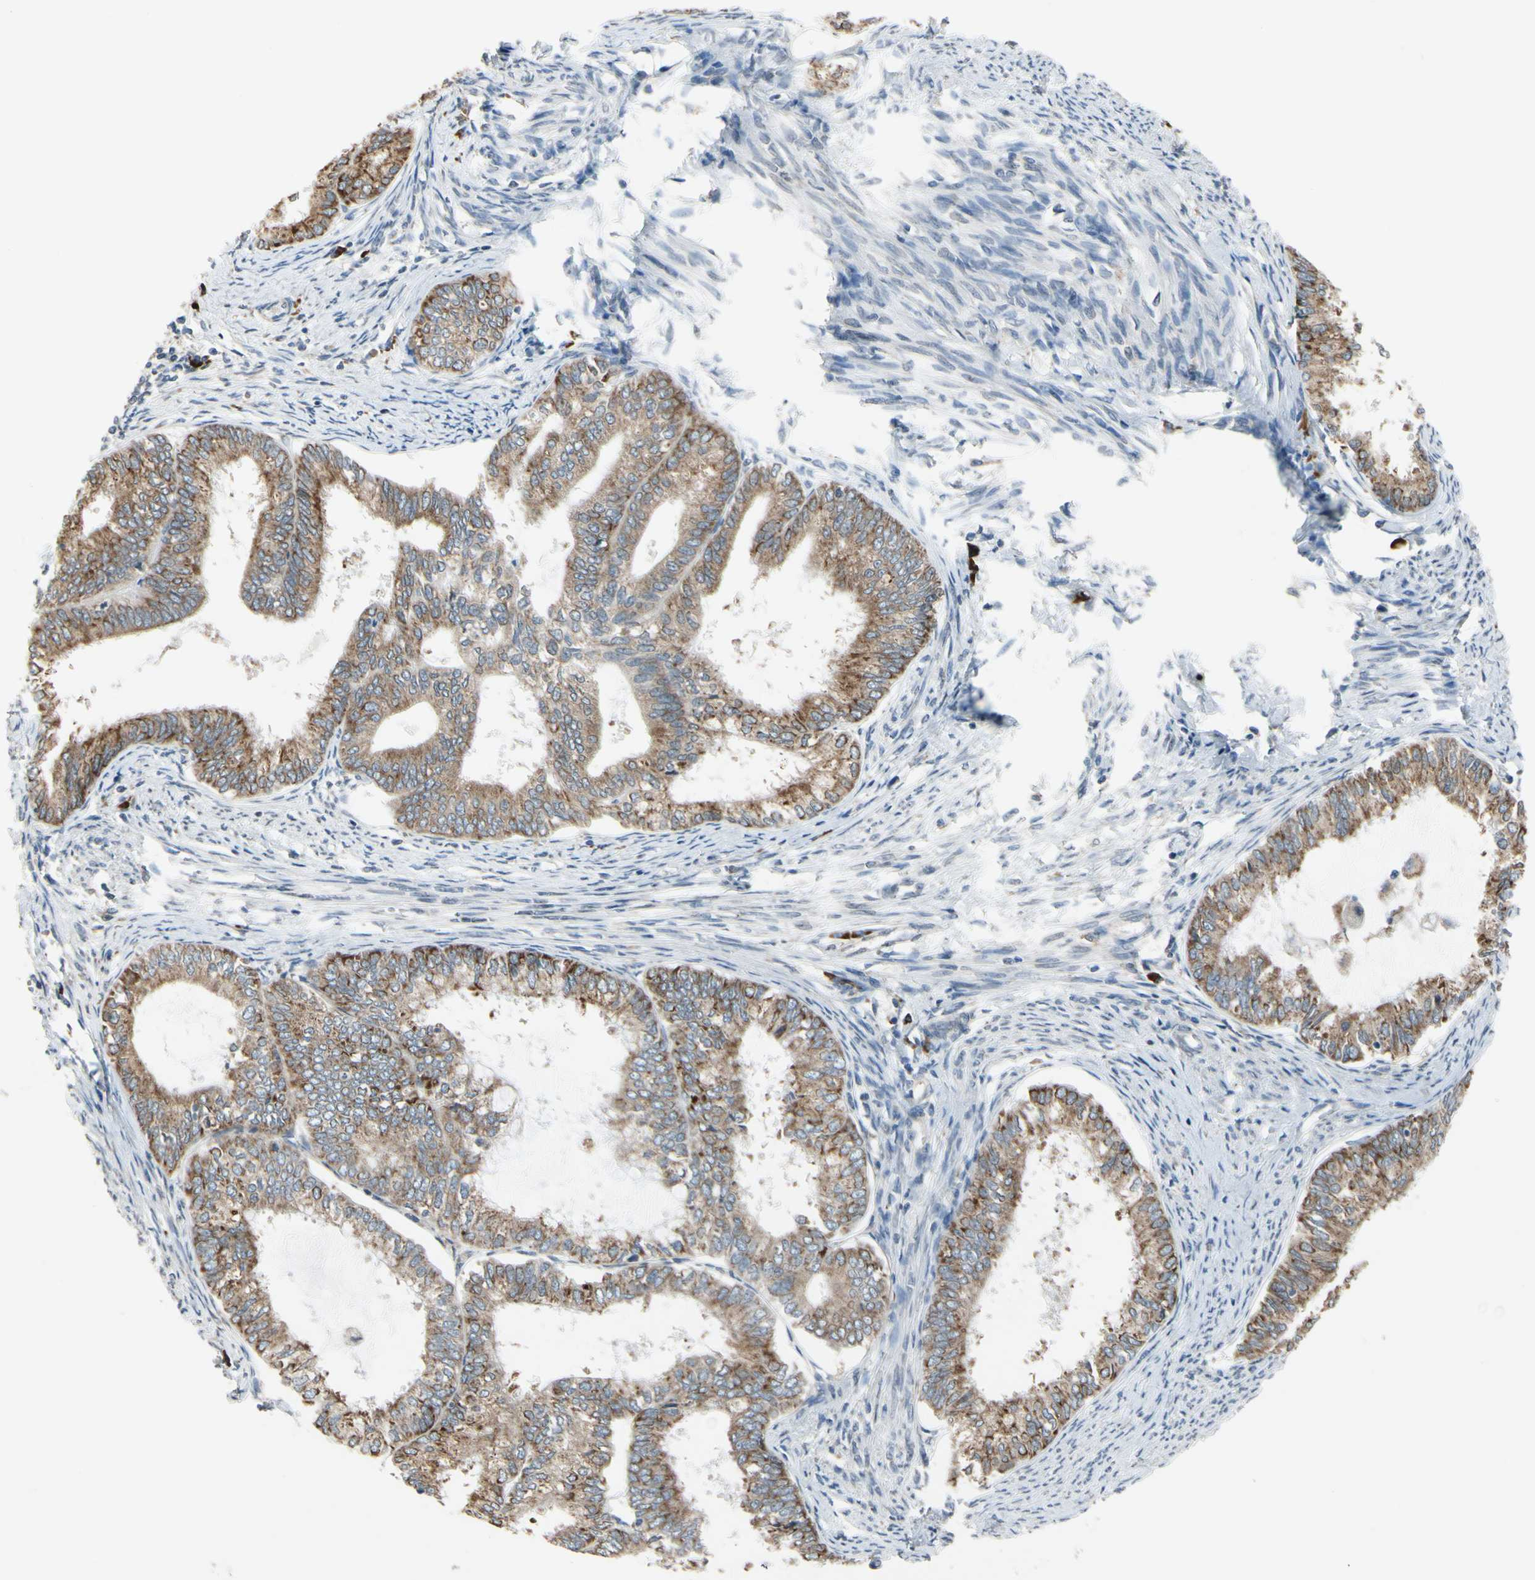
{"staining": {"intensity": "moderate", "quantity": ">75%", "location": "cytoplasmic/membranous"}, "tissue": "endometrial cancer", "cell_type": "Tumor cells", "image_type": "cancer", "snomed": [{"axis": "morphology", "description": "Adenocarcinoma, NOS"}, {"axis": "topography", "description": "Endometrium"}], "caption": "Immunohistochemistry (DAB (3,3'-diaminobenzidine)) staining of human endometrial cancer (adenocarcinoma) shows moderate cytoplasmic/membranous protein positivity in about >75% of tumor cells.", "gene": "RPN2", "patient": {"sex": "female", "age": 86}}